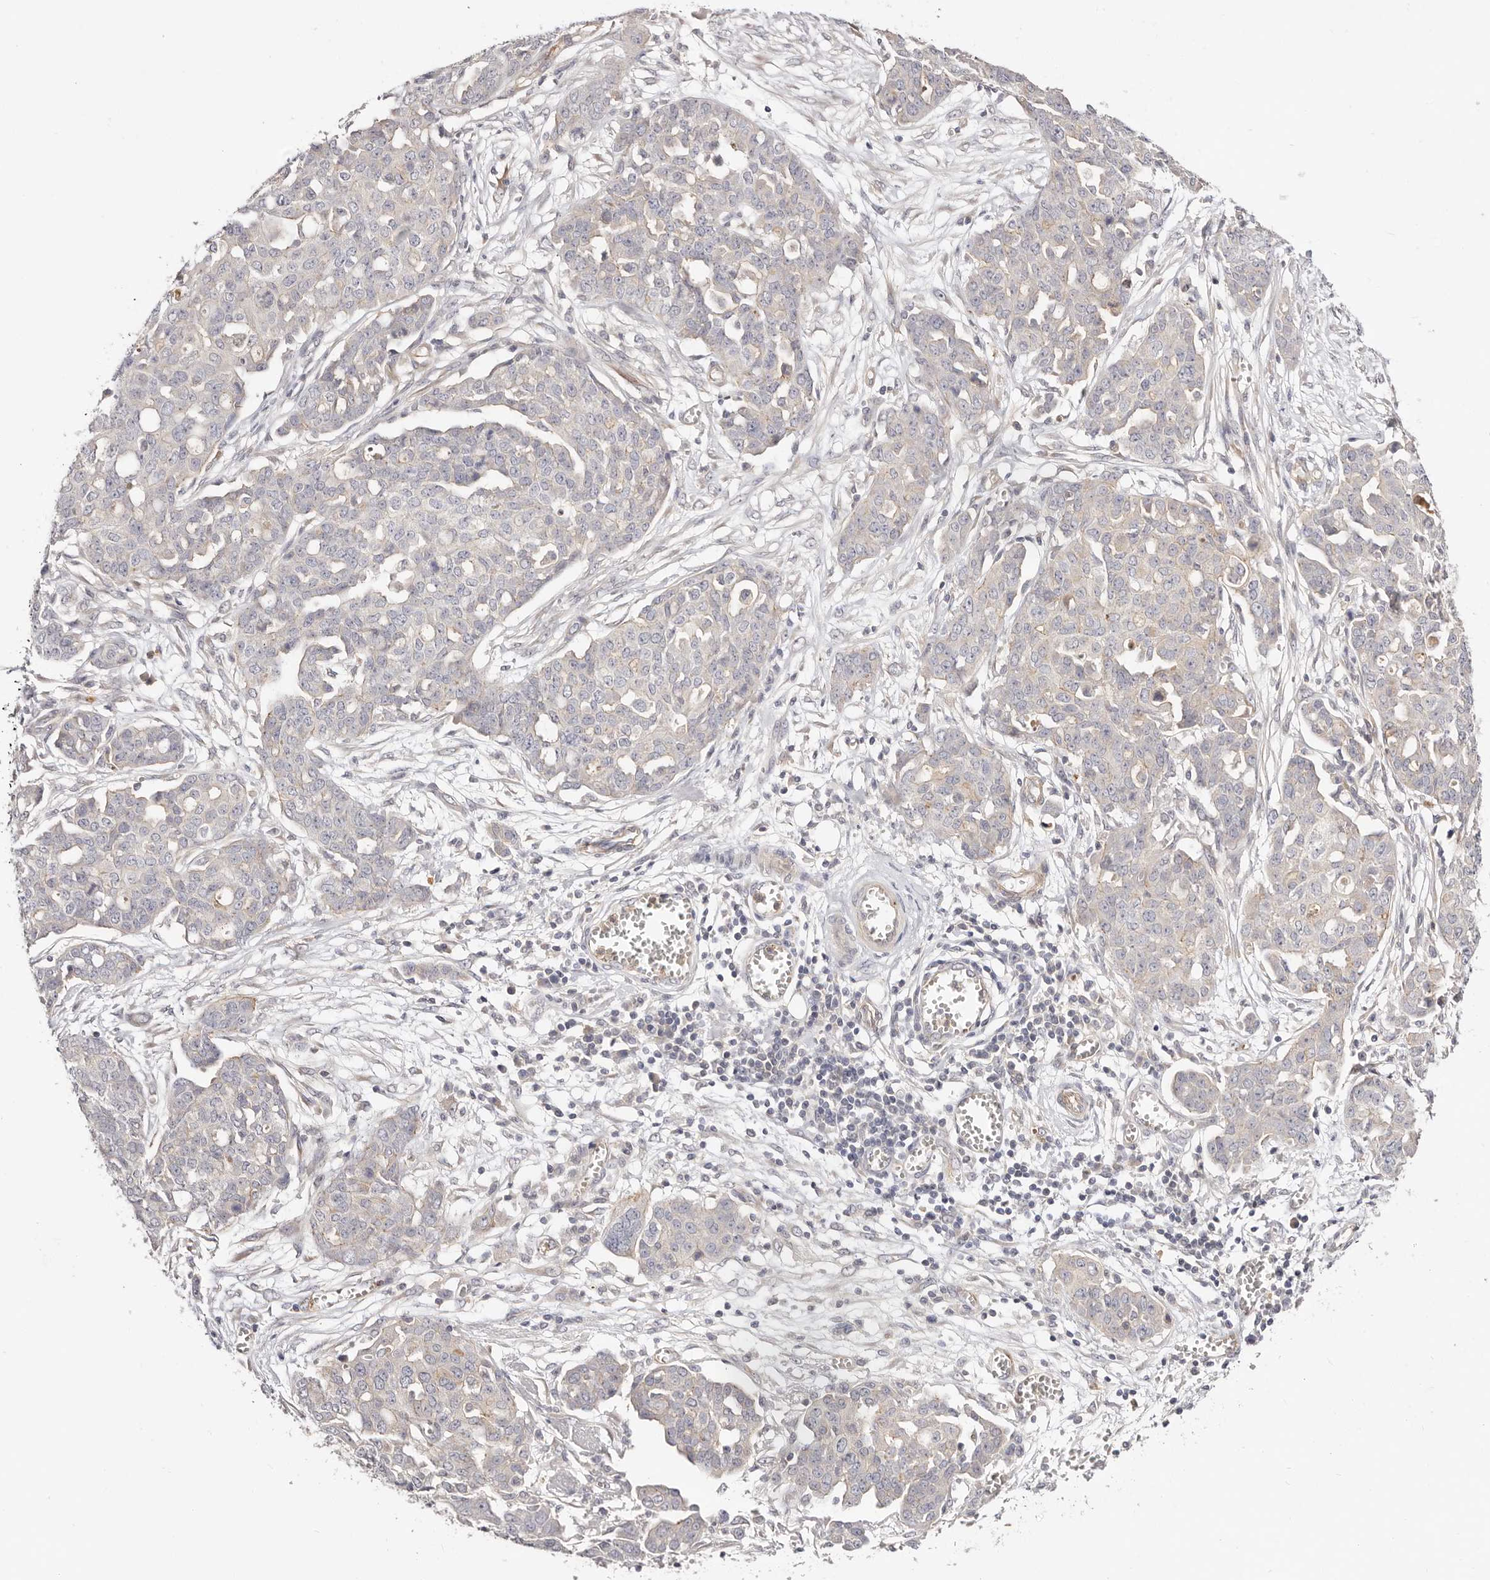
{"staining": {"intensity": "negative", "quantity": "none", "location": "none"}, "tissue": "ovarian cancer", "cell_type": "Tumor cells", "image_type": "cancer", "snomed": [{"axis": "morphology", "description": "Cystadenocarcinoma, serous, NOS"}, {"axis": "topography", "description": "Soft tissue"}, {"axis": "topography", "description": "Ovary"}], "caption": "Tumor cells are negative for brown protein staining in ovarian cancer (serous cystadenocarcinoma).", "gene": "SLC35B2", "patient": {"sex": "female", "age": 57}}